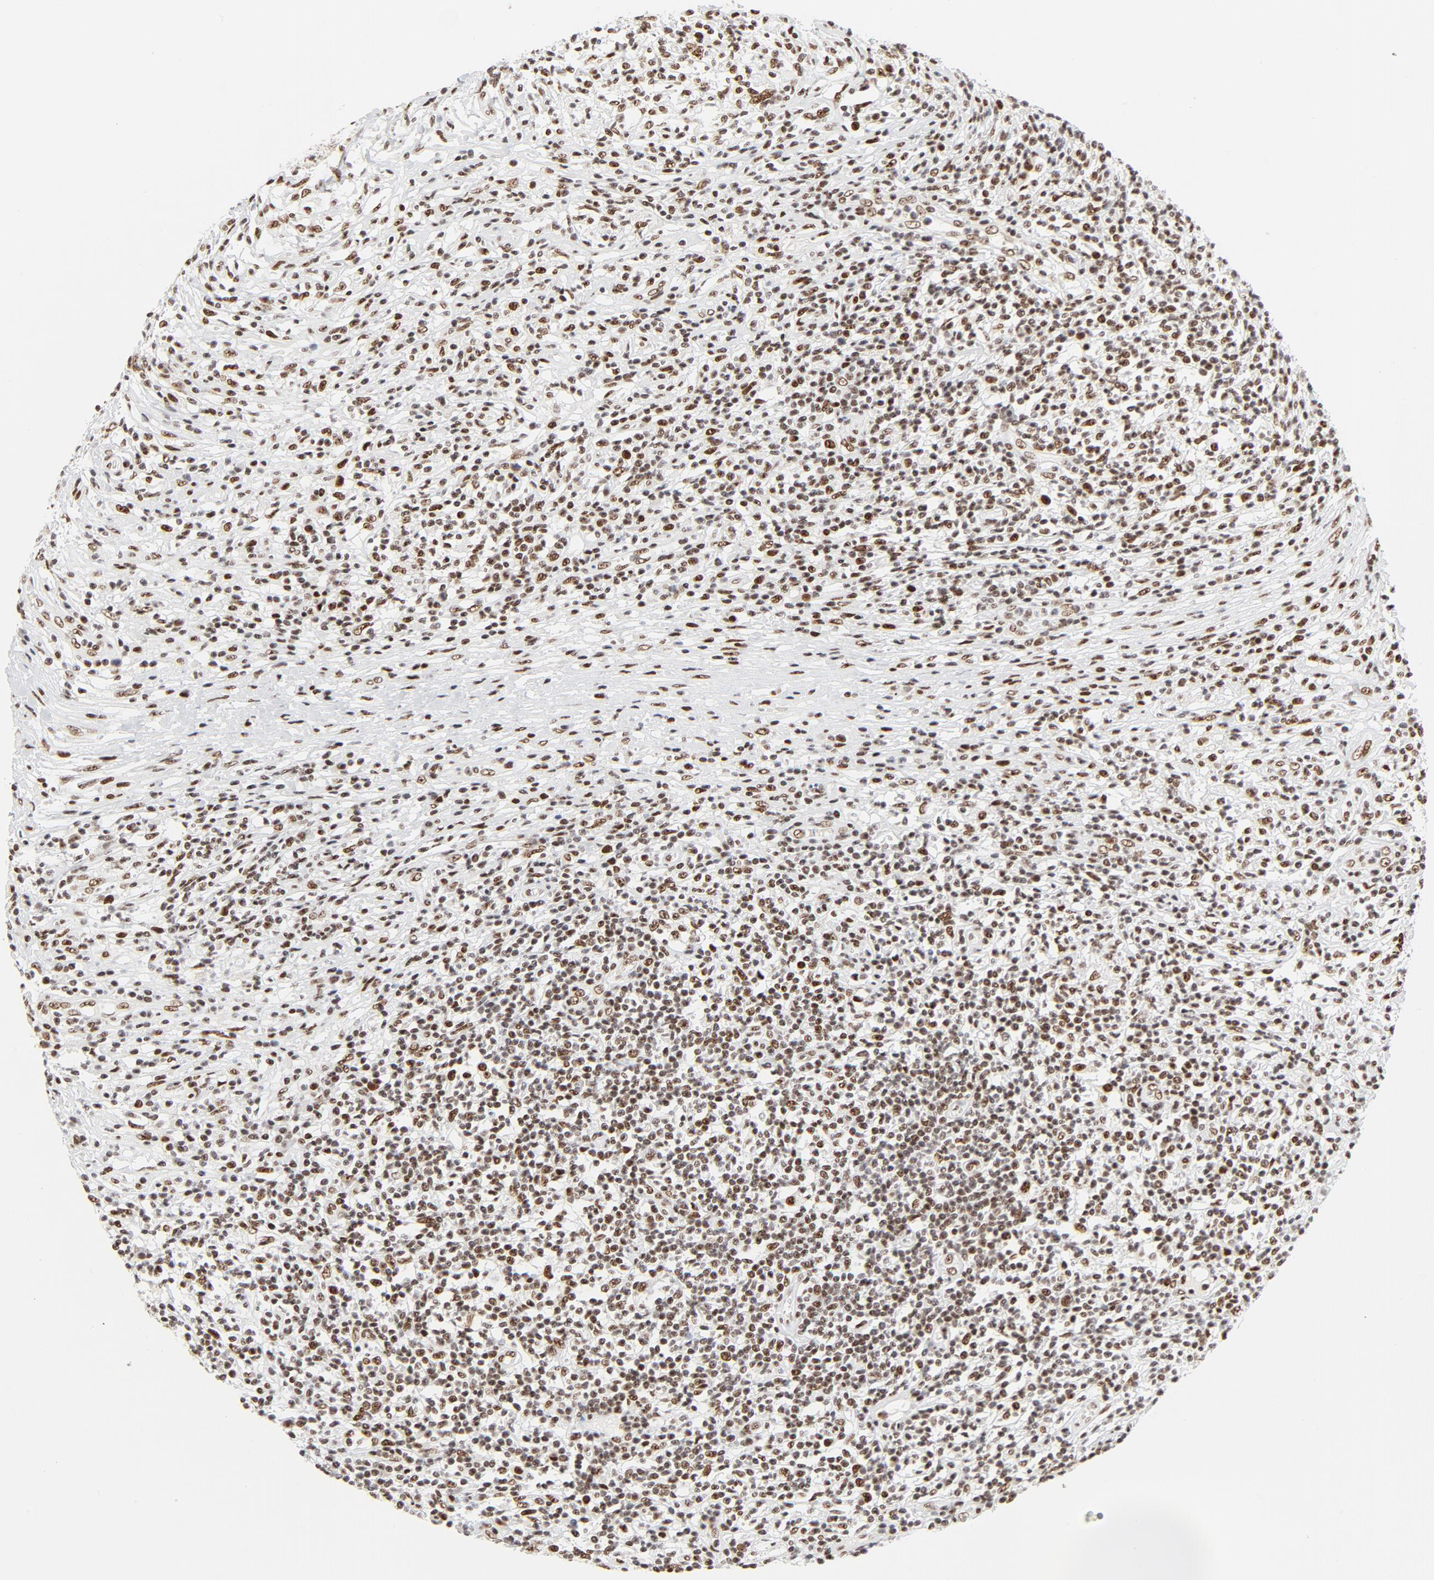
{"staining": {"intensity": "moderate", "quantity": ">75%", "location": "nuclear"}, "tissue": "lymphoma", "cell_type": "Tumor cells", "image_type": "cancer", "snomed": [{"axis": "morphology", "description": "Malignant lymphoma, non-Hodgkin's type, High grade"}, {"axis": "topography", "description": "Lymph node"}], "caption": "A photomicrograph of high-grade malignant lymphoma, non-Hodgkin's type stained for a protein demonstrates moderate nuclear brown staining in tumor cells.", "gene": "GTF2H1", "patient": {"sex": "female", "age": 84}}